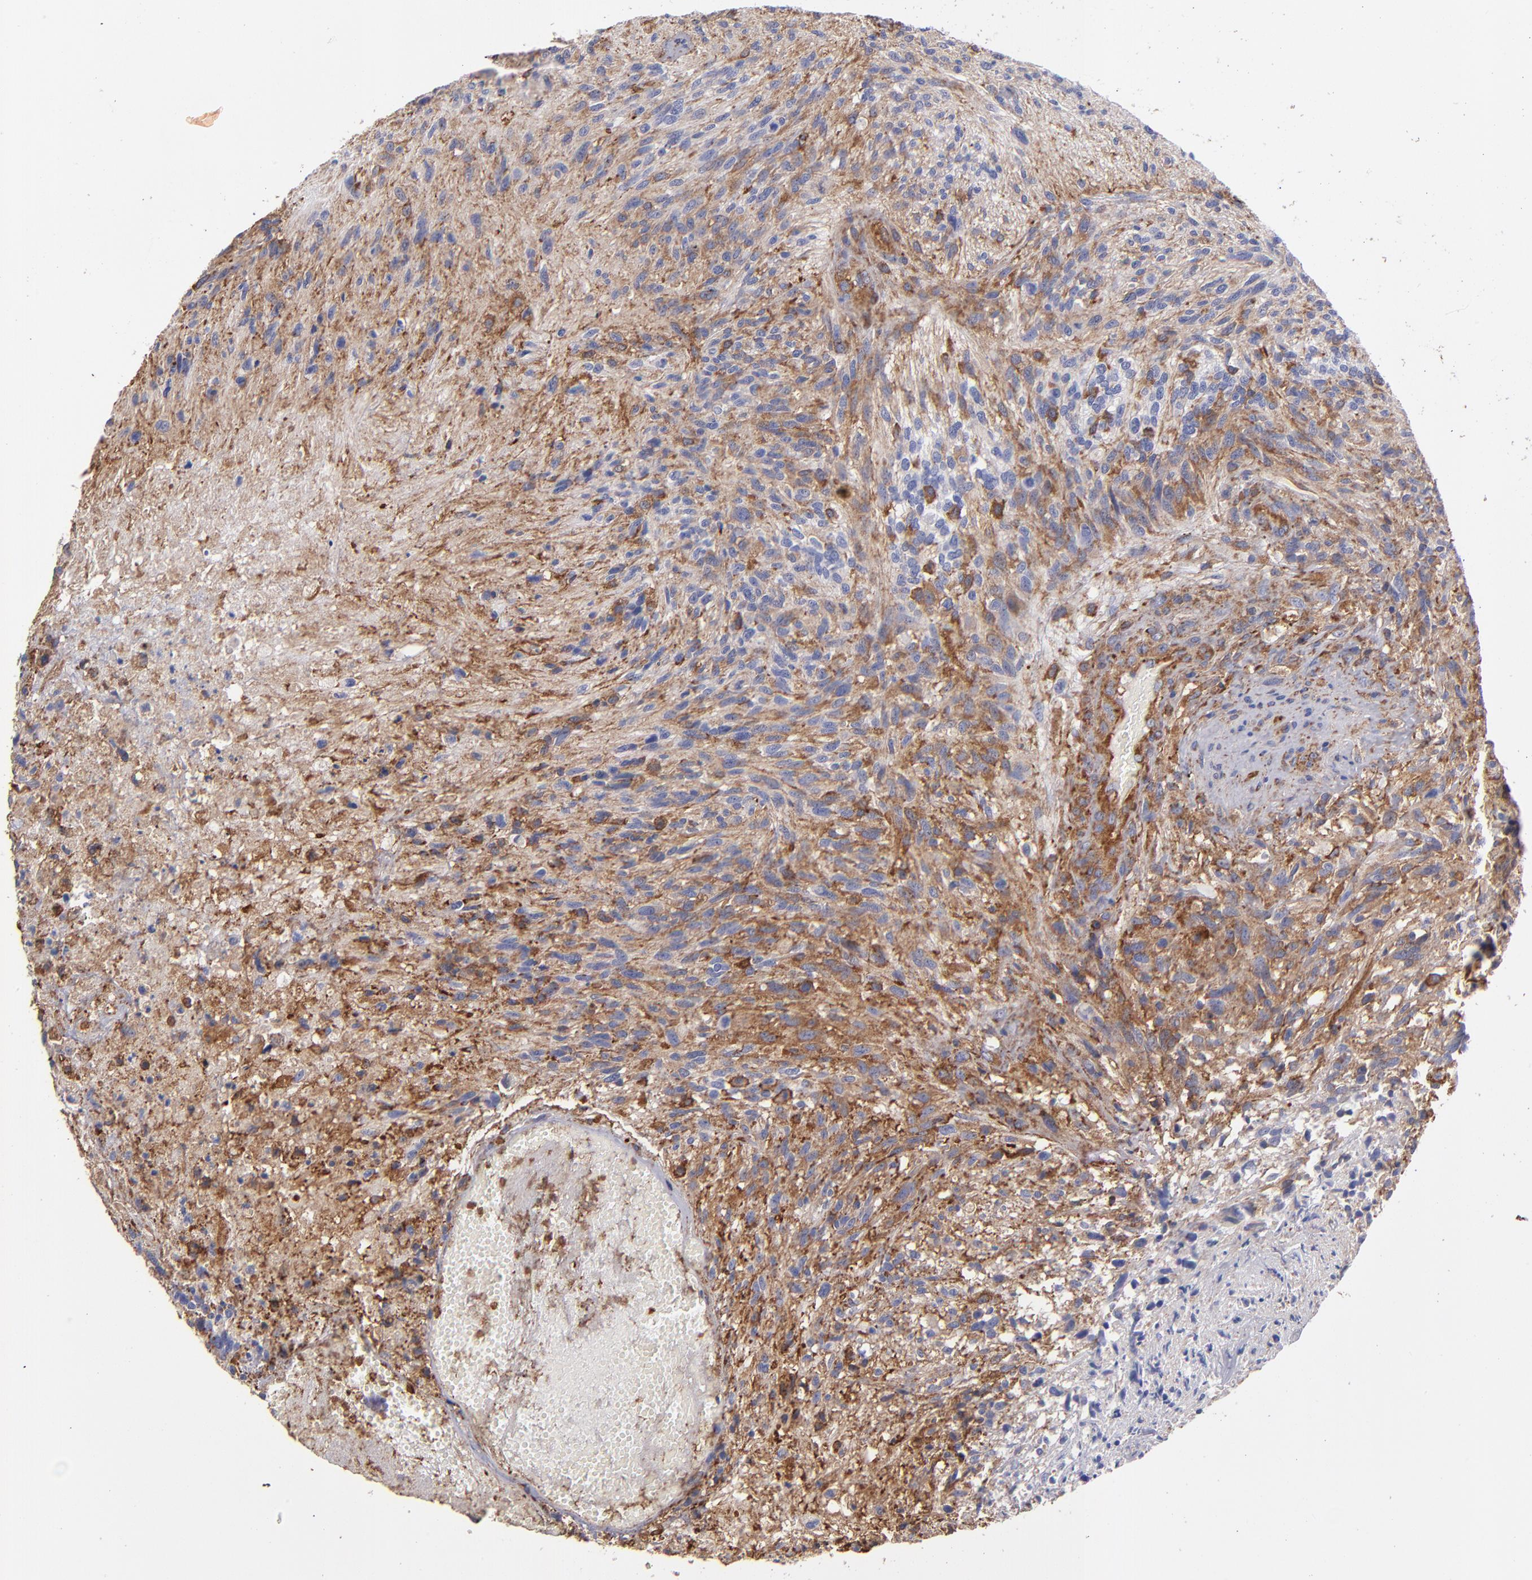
{"staining": {"intensity": "moderate", "quantity": "<25%", "location": "cytoplasmic/membranous"}, "tissue": "glioma", "cell_type": "Tumor cells", "image_type": "cancer", "snomed": [{"axis": "morphology", "description": "Normal tissue, NOS"}, {"axis": "morphology", "description": "Glioma, malignant, High grade"}, {"axis": "topography", "description": "Cerebral cortex"}], "caption": "Protein analysis of malignant glioma (high-grade) tissue shows moderate cytoplasmic/membranous staining in about <25% of tumor cells. Ihc stains the protein of interest in brown and the nuclei are stained blue.", "gene": "MVP", "patient": {"sex": "male", "age": 75}}